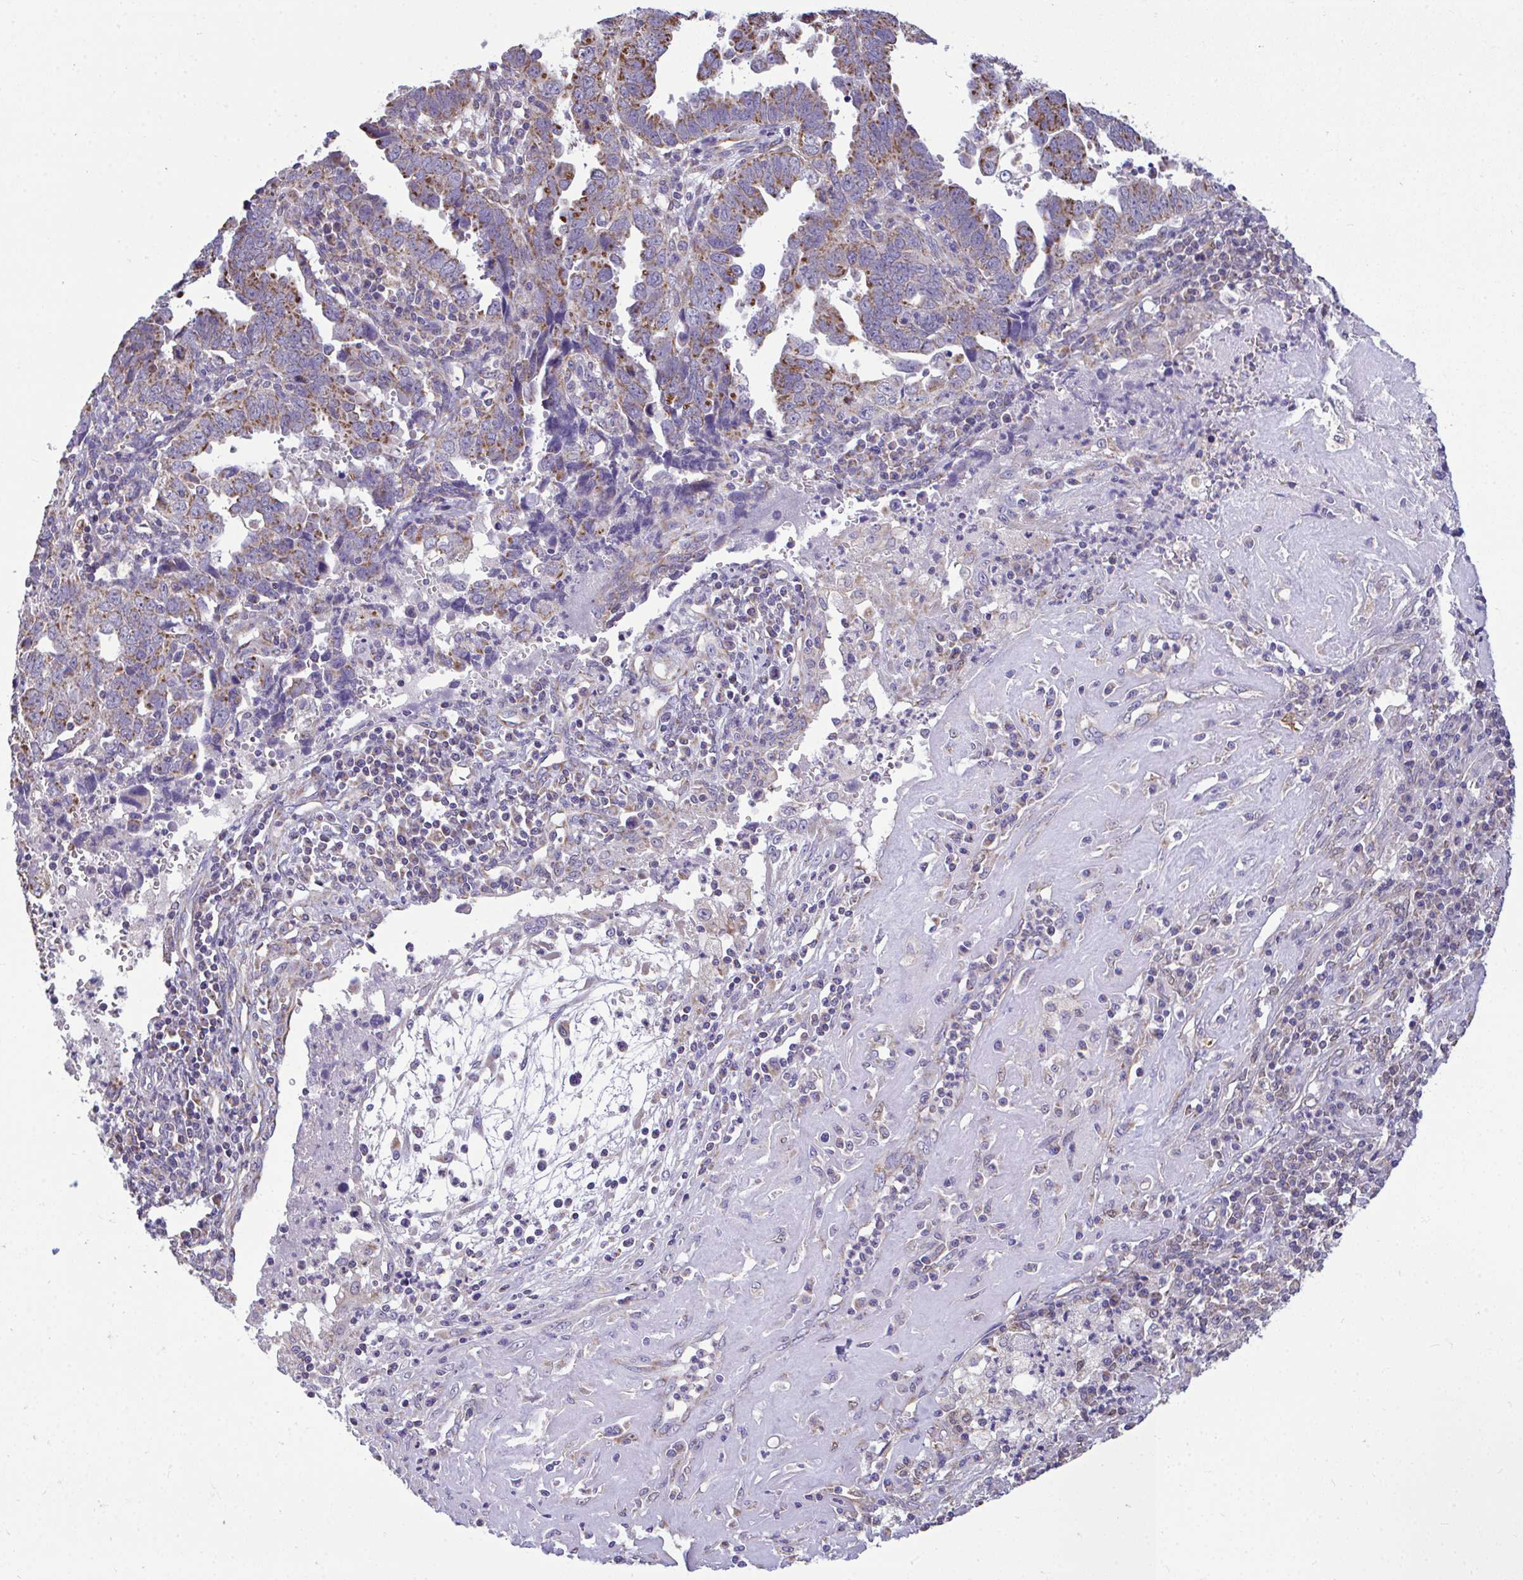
{"staining": {"intensity": "moderate", "quantity": "<25%", "location": "cytoplasmic/membranous"}, "tissue": "endometrial cancer", "cell_type": "Tumor cells", "image_type": "cancer", "snomed": [{"axis": "morphology", "description": "Adenocarcinoma, NOS"}, {"axis": "topography", "description": "Uterus"}], "caption": "About <25% of tumor cells in endometrial cancer (adenocarcinoma) demonstrate moderate cytoplasmic/membranous protein positivity as visualized by brown immunohistochemical staining.", "gene": "SARS2", "patient": {"sex": "female", "age": 62}}